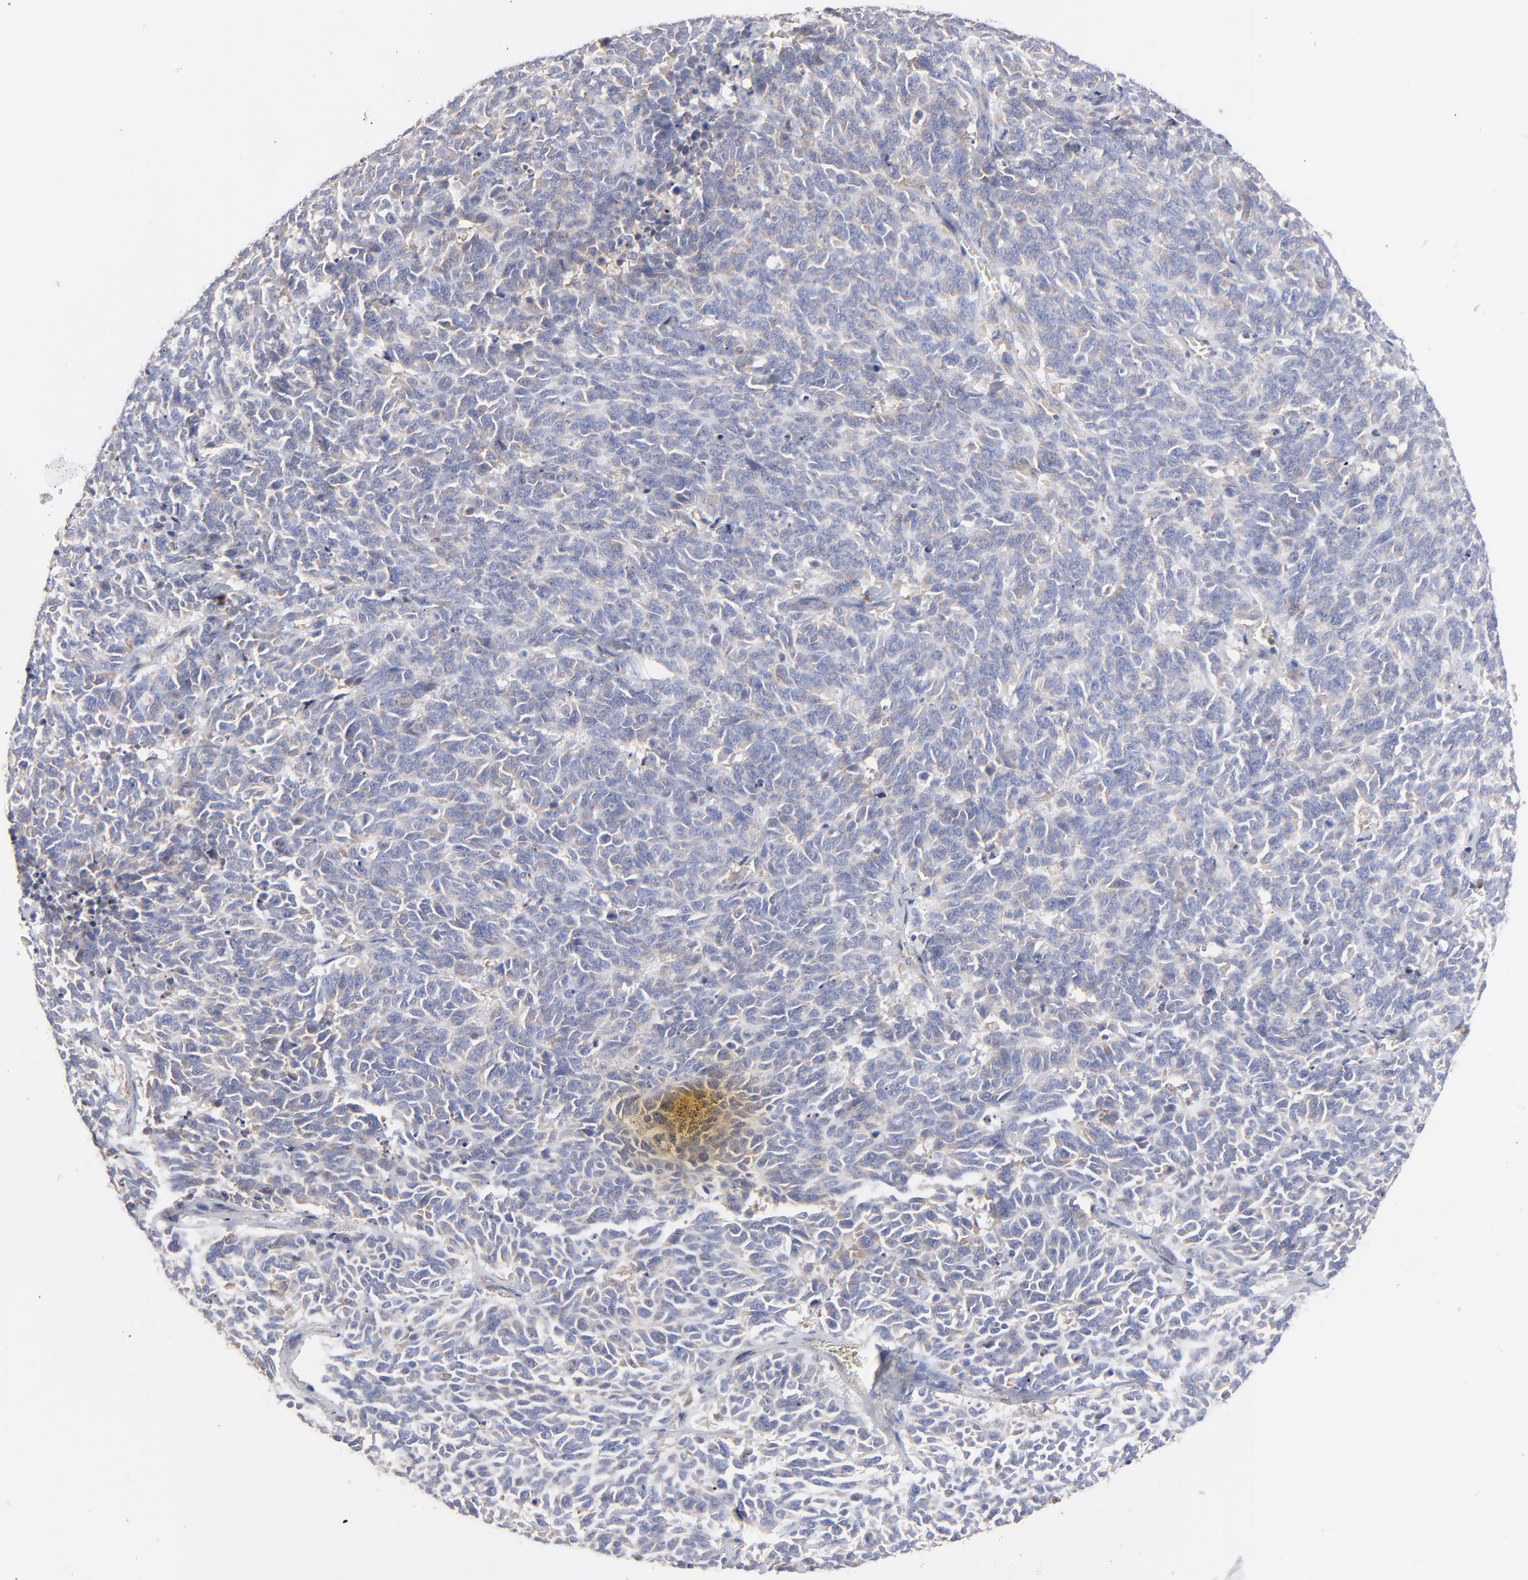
{"staining": {"intensity": "weak", "quantity": "25%-75%", "location": "cytoplasmic/membranous"}, "tissue": "lung cancer", "cell_type": "Tumor cells", "image_type": "cancer", "snomed": [{"axis": "morphology", "description": "Neoplasm, malignant, NOS"}, {"axis": "topography", "description": "Lung"}], "caption": "Protein expression analysis of lung cancer reveals weak cytoplasmic/membranous staining in approximately 25%-75% of tumor cells.", "gene": "PPFIBP2", "patient": {"sex": "female", "age": 58}}